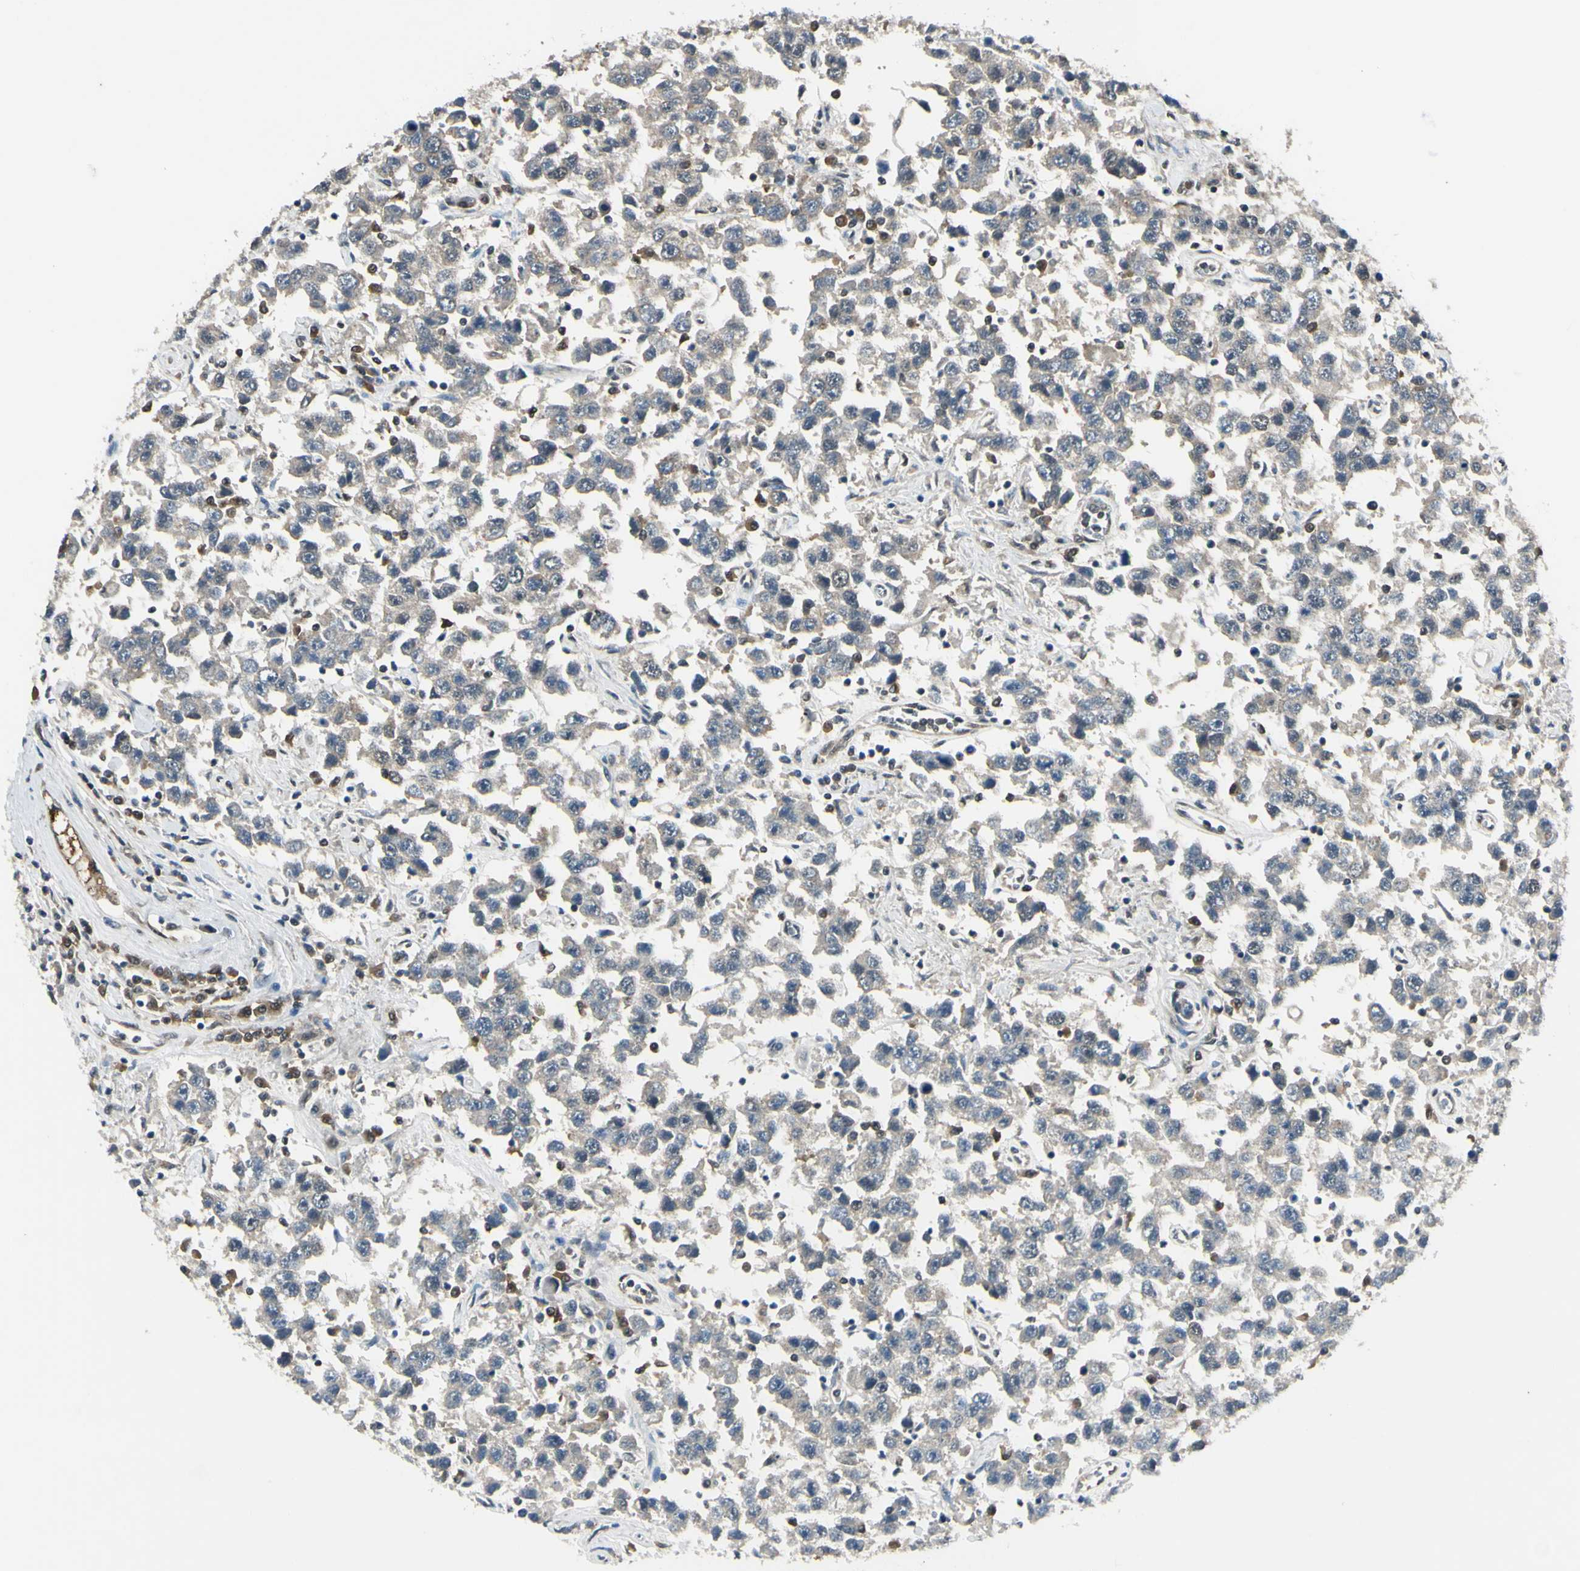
{"staining": {"intensity": "weak", "quantity": "25%-75%", "location": "cytoplasmic/membranous"}, "tissue": "testis cancer", "cell_type": "Tumor cells", "image_type": "cancer", "snomed": [{"axis": "morphology", "description": "Seminoma, NOS"}, {"axis": "topography", "description": "Testis"}], "caption": "This micrograph demonstrates immunohistochemistry (IHC) staining of testis cancer, with low weak cytoplasmic/membranous positivity in about 25%-75% of tumor cells.", "gene": "PSMD5", "patient": {"sex": "male", "age": 41}}